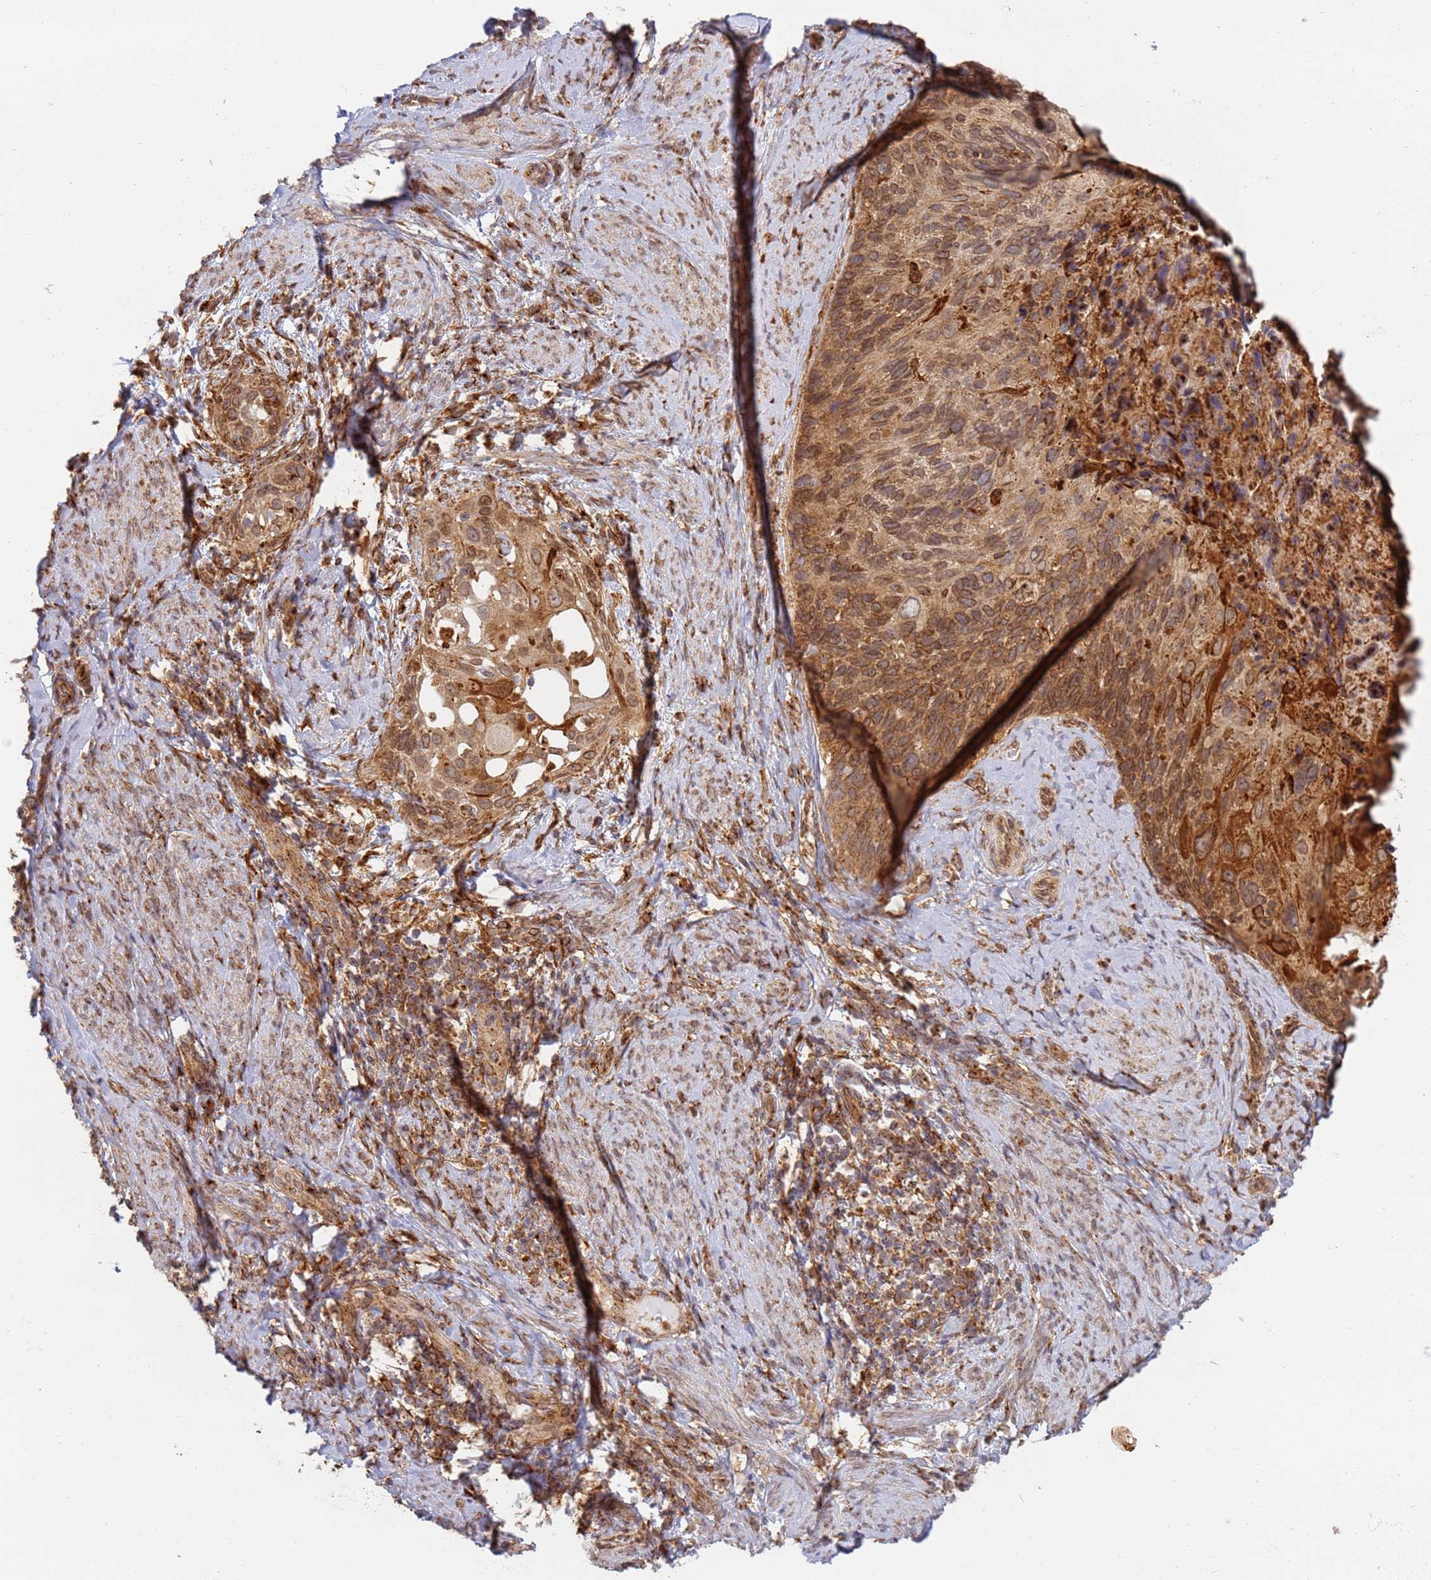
{"staining": {"intensity": "moderate", "quantity": ">75%", "location": "cytoplasmic/membranous,nuclear"}, "tissue": "cervical cancer", "cell_type": "Tumor cells", "image_type": "cancer", "snomed": [{"axis": "morphology", "description": "Squamous cell carcinoma, NOS"}, {"axis": "topography", "description": "Cervix"}], "caption": "Immunohistochemical staining of cervical cancer (squamous cell carcinoma) demonstrates medium levels of moderate cytoplasmic/membranous and nuclear protein staining in about >75% of tumor cells.", "gene": "CEP170", "patient": {"sex": "female", "age": 80}}